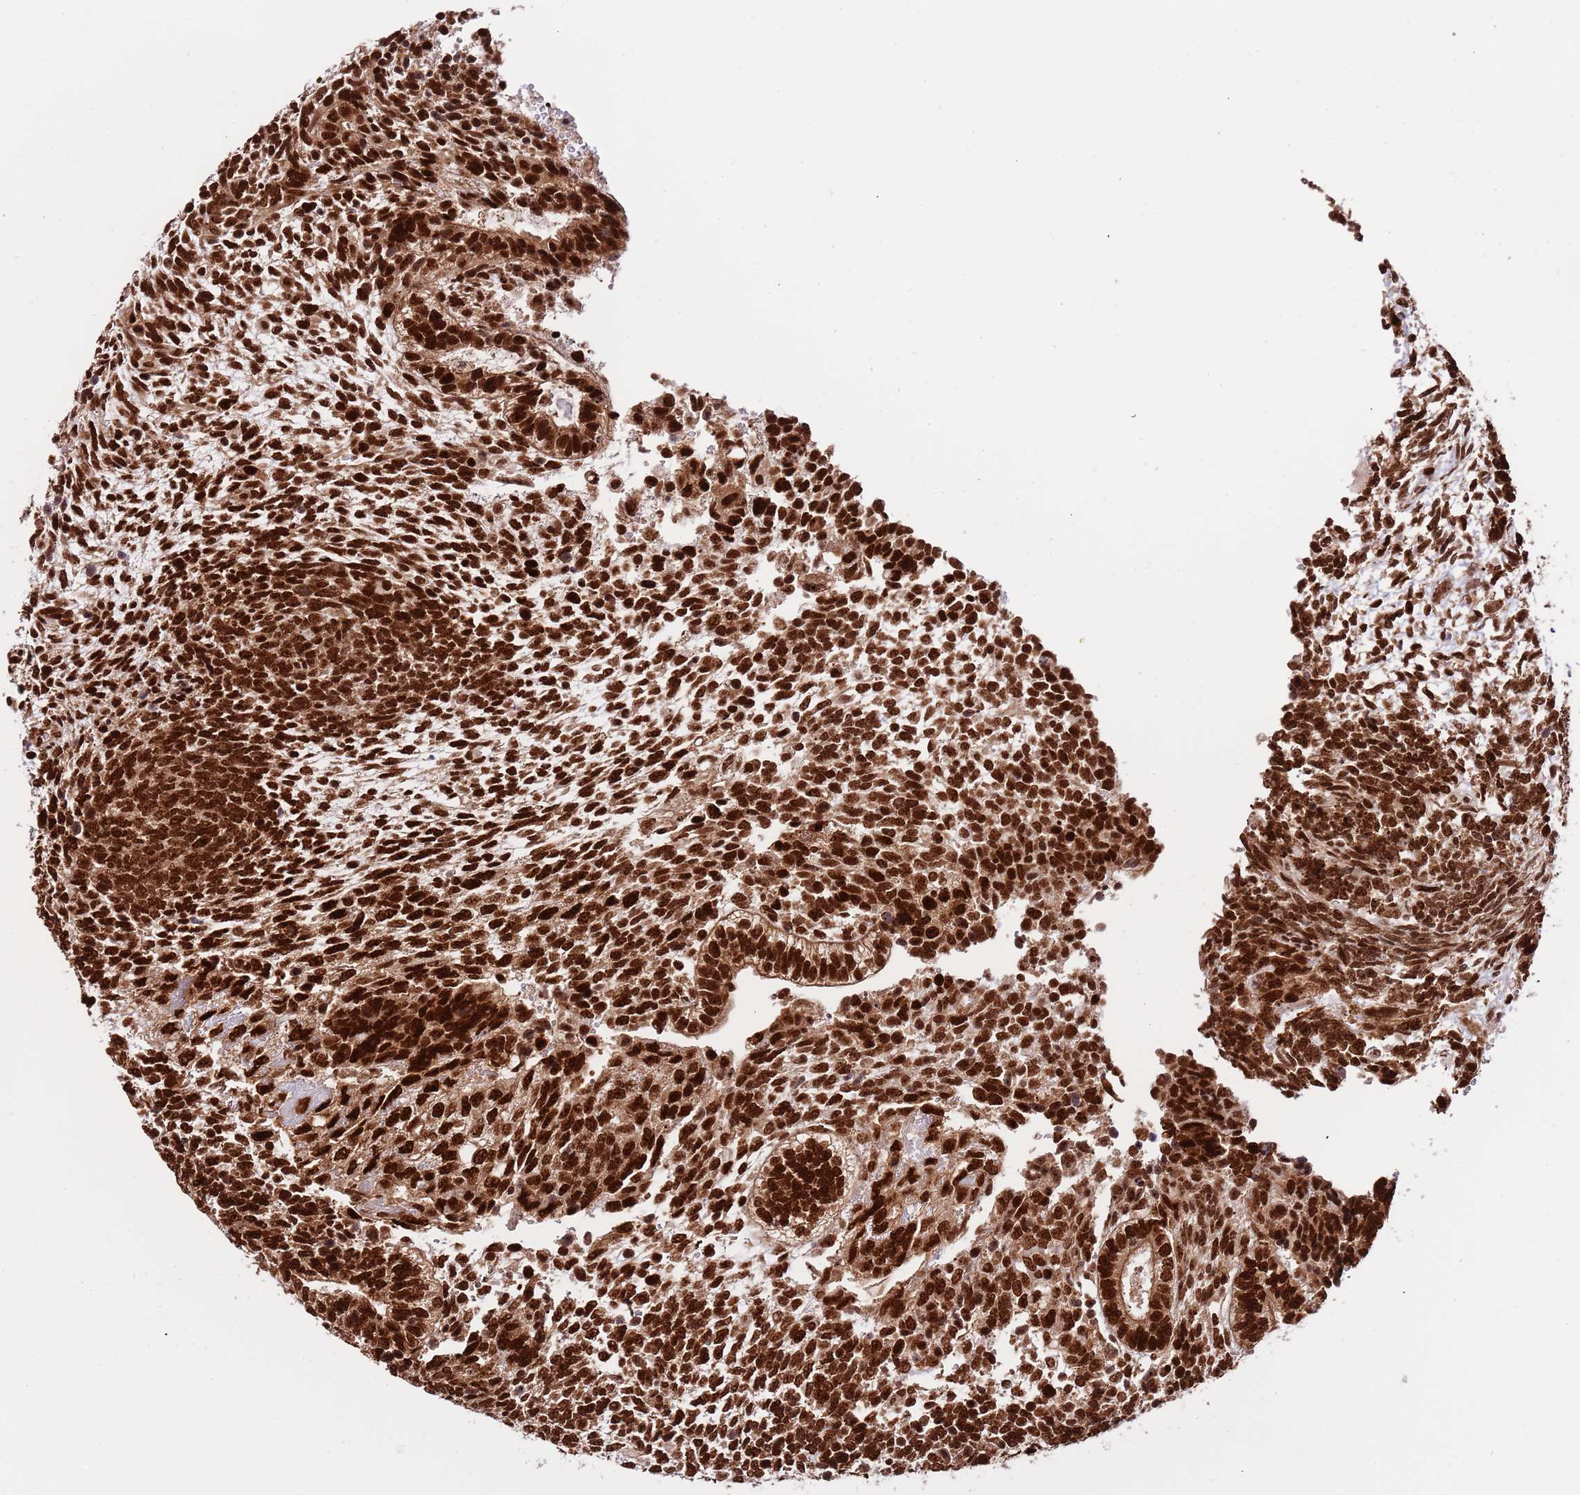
{"staining": {"intensity": "strong", "quantity": ">75%", "location": "nuclear"}, "tissue": "testis cancer", "cell_type": "Tumor cells", "image_type": "cancer", "snomed": [{"axis": "morphology", "description": "Carcinoma, Embryonal, NOS"}, {"axis": "topography", "description": "Testis"}], "caption": "Embryonal carcinoma (testis) stained with a protein marker shows strong staining in tumor cells.", "gene": "RIF1", "patient": {"sex": "male", "age": 23}}